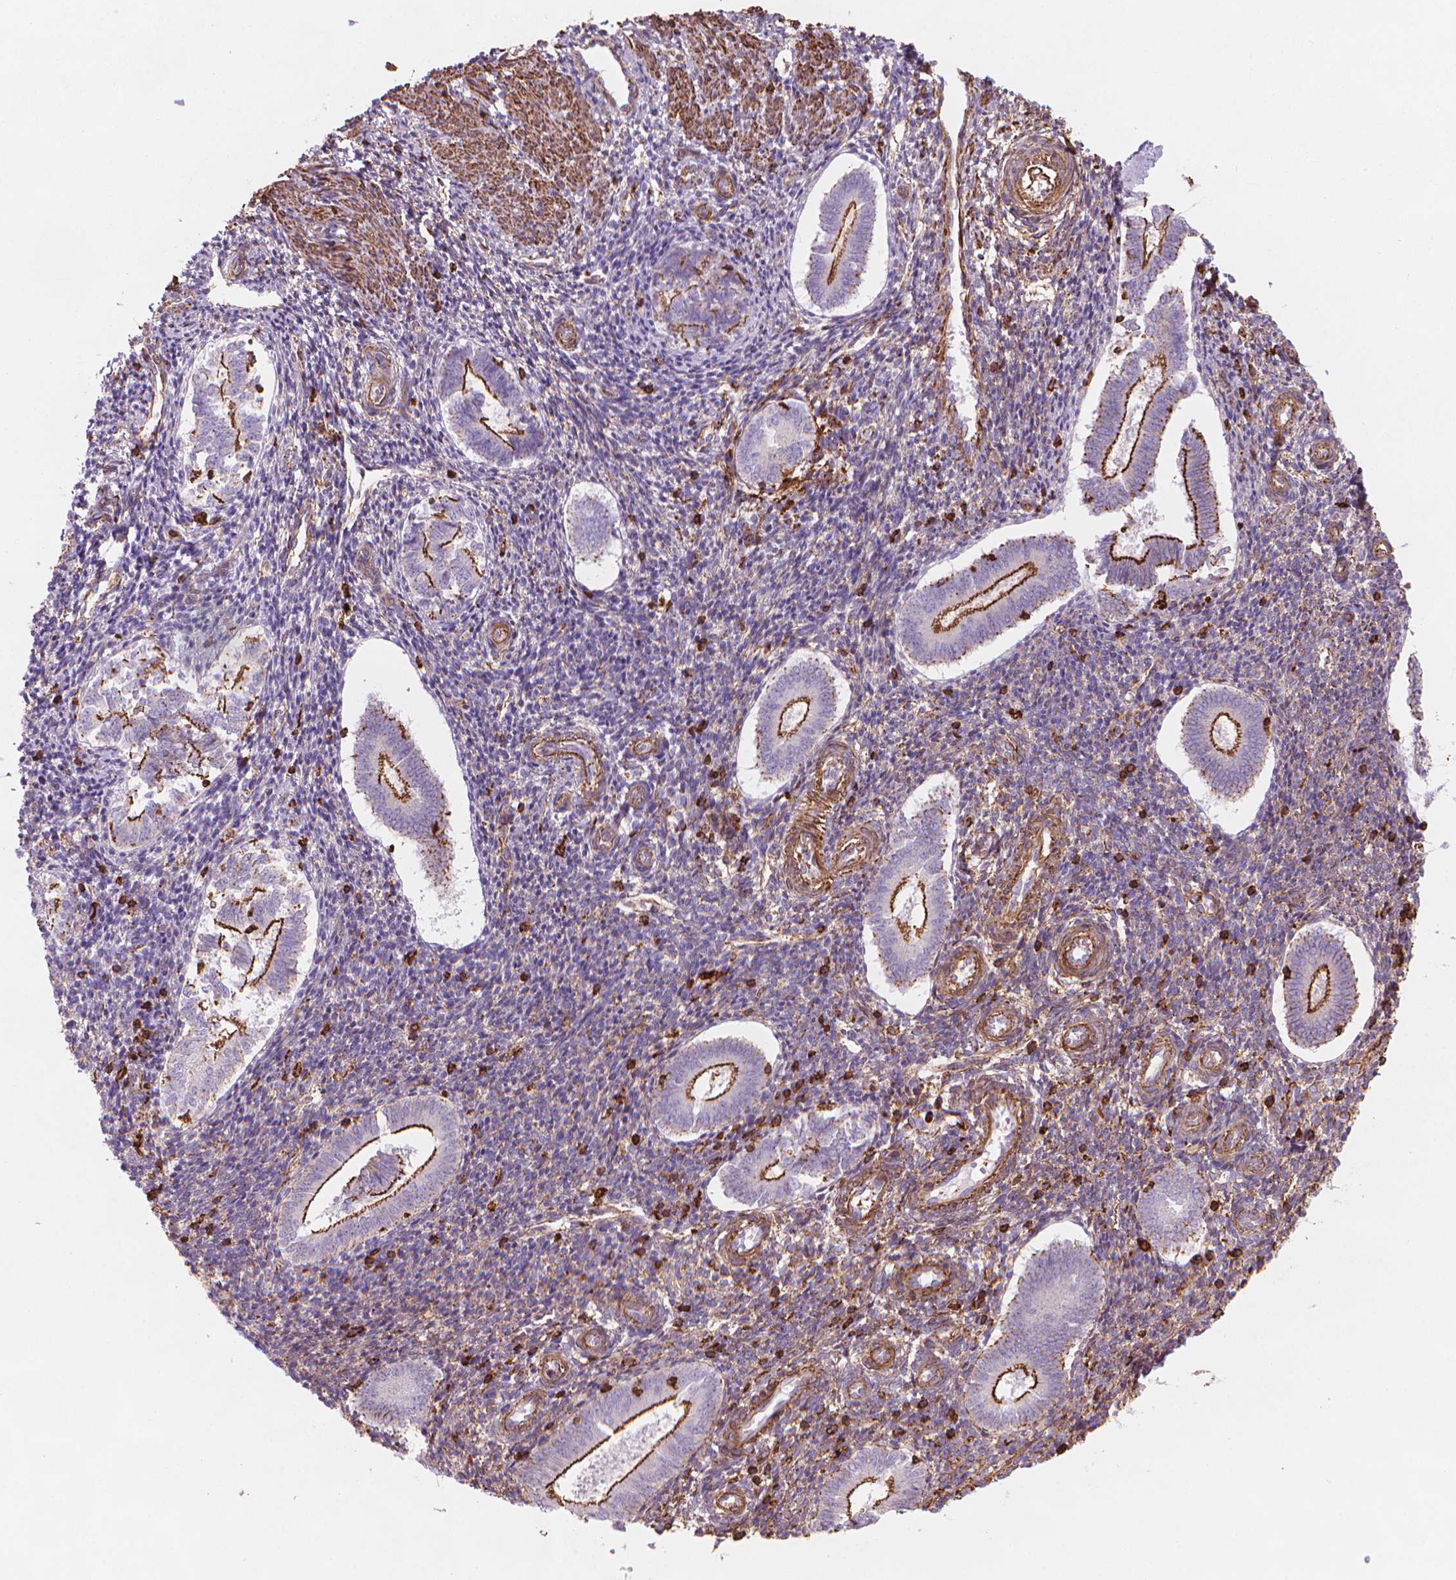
{"staining": {"intensity": "negative", "quantity": "none", "location": "none"}, "tissue": "endometrium", "cell_type": "Cells in endometrial stroma", "image_type": "normal", "snomed": [{"axis": "morphology", "description": "Normal tissue, NOS"}, {"axis": "topography", "description": "Endometrium"}], "caption": "The photomicrograph demonstrates no significant positivity in cells in endometrial stroma of endometrium.", "gene": "PATJ", "patient": {"sex": "female", "age": 25}}